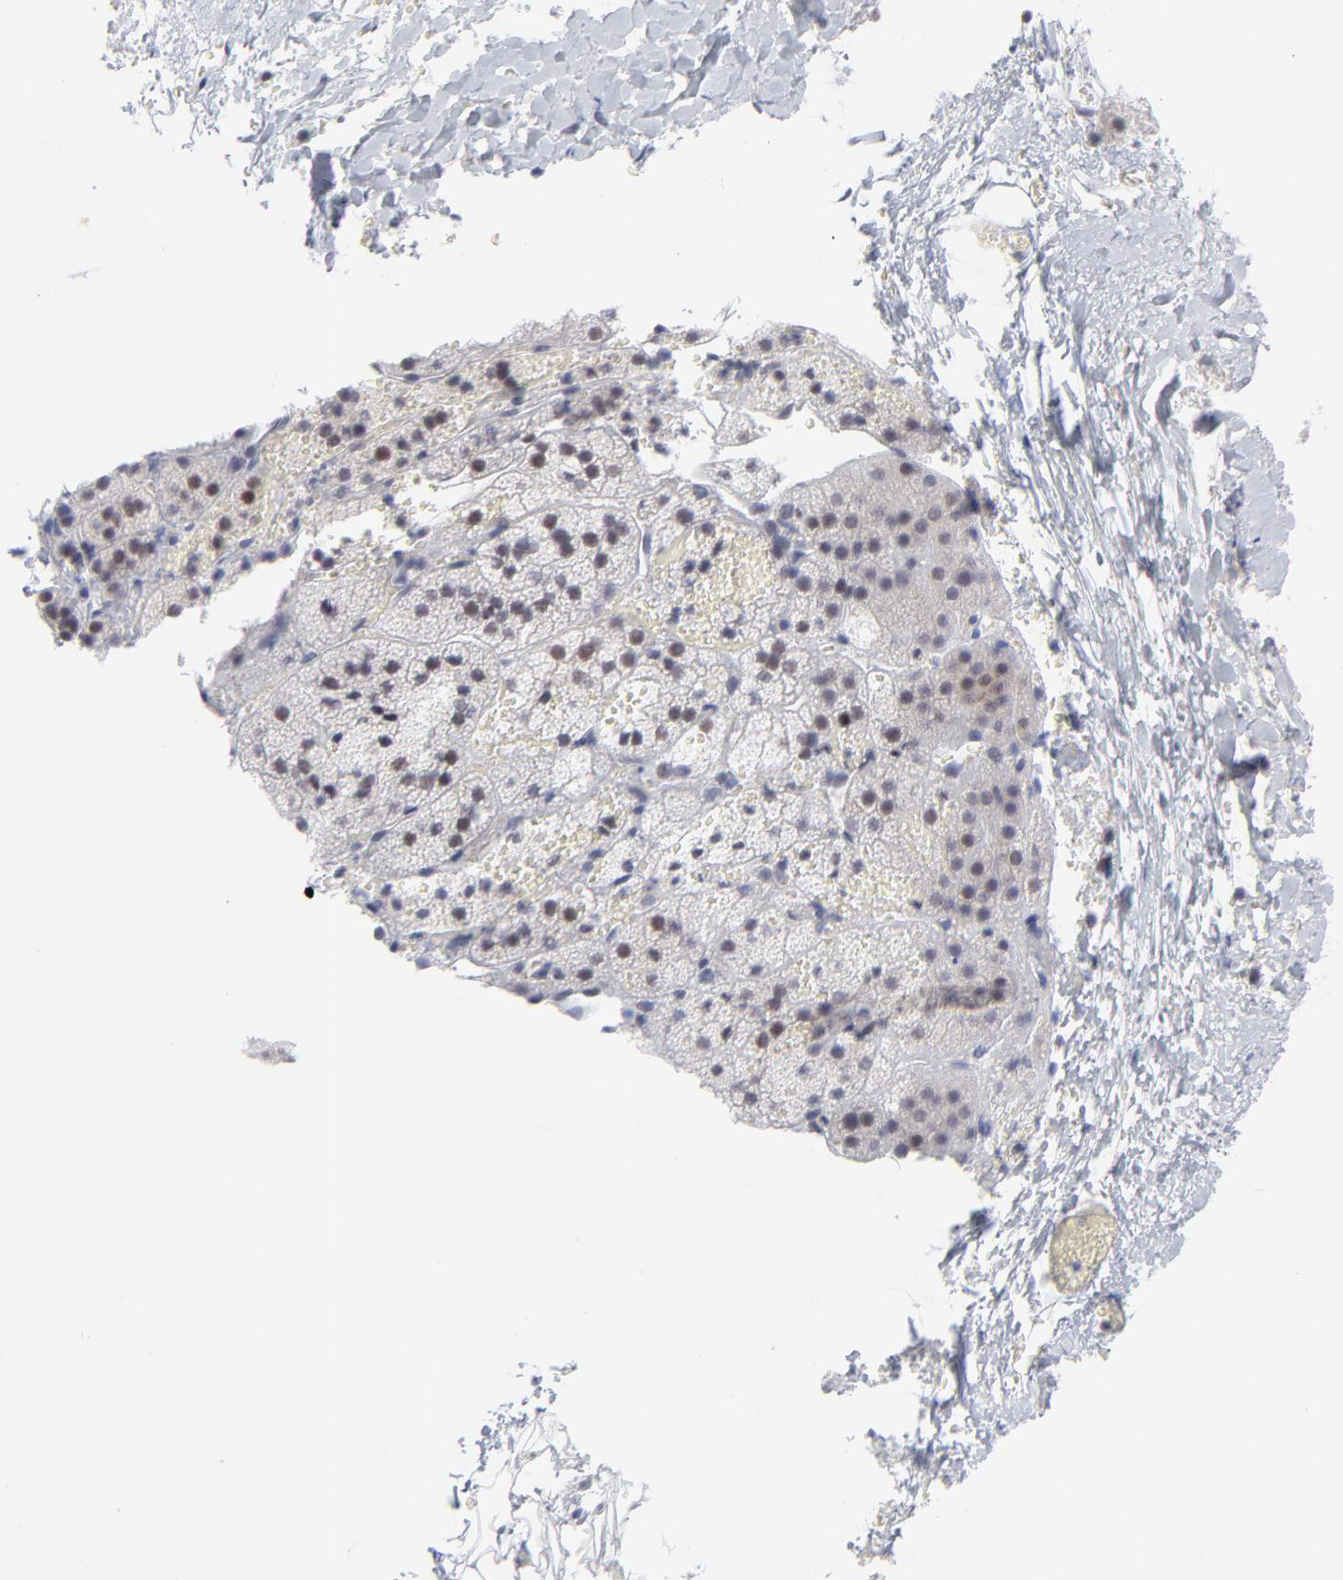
{"staining": {"intensity": "negative", "quantity": "none", "location": "none"}, "tissue": "adrenal gland", "cell_type": "Glandular cells", "image_type": "normal", "snomed": [{"axis": "morphology", "description": "Normal tissue, NOS"}, {"axis": "topography", "description": "Adrenal gland"}], "caption": "High magnification brightfield microscopy of normal adrenal gland stained with DAB (3,3'-diaminobenzidine) (brown) and counterstained with hematoxylin (blue): glandular cells show no significant staining.", "gene": "CCR2", "patient": {"sex": "female", "age": 44}}